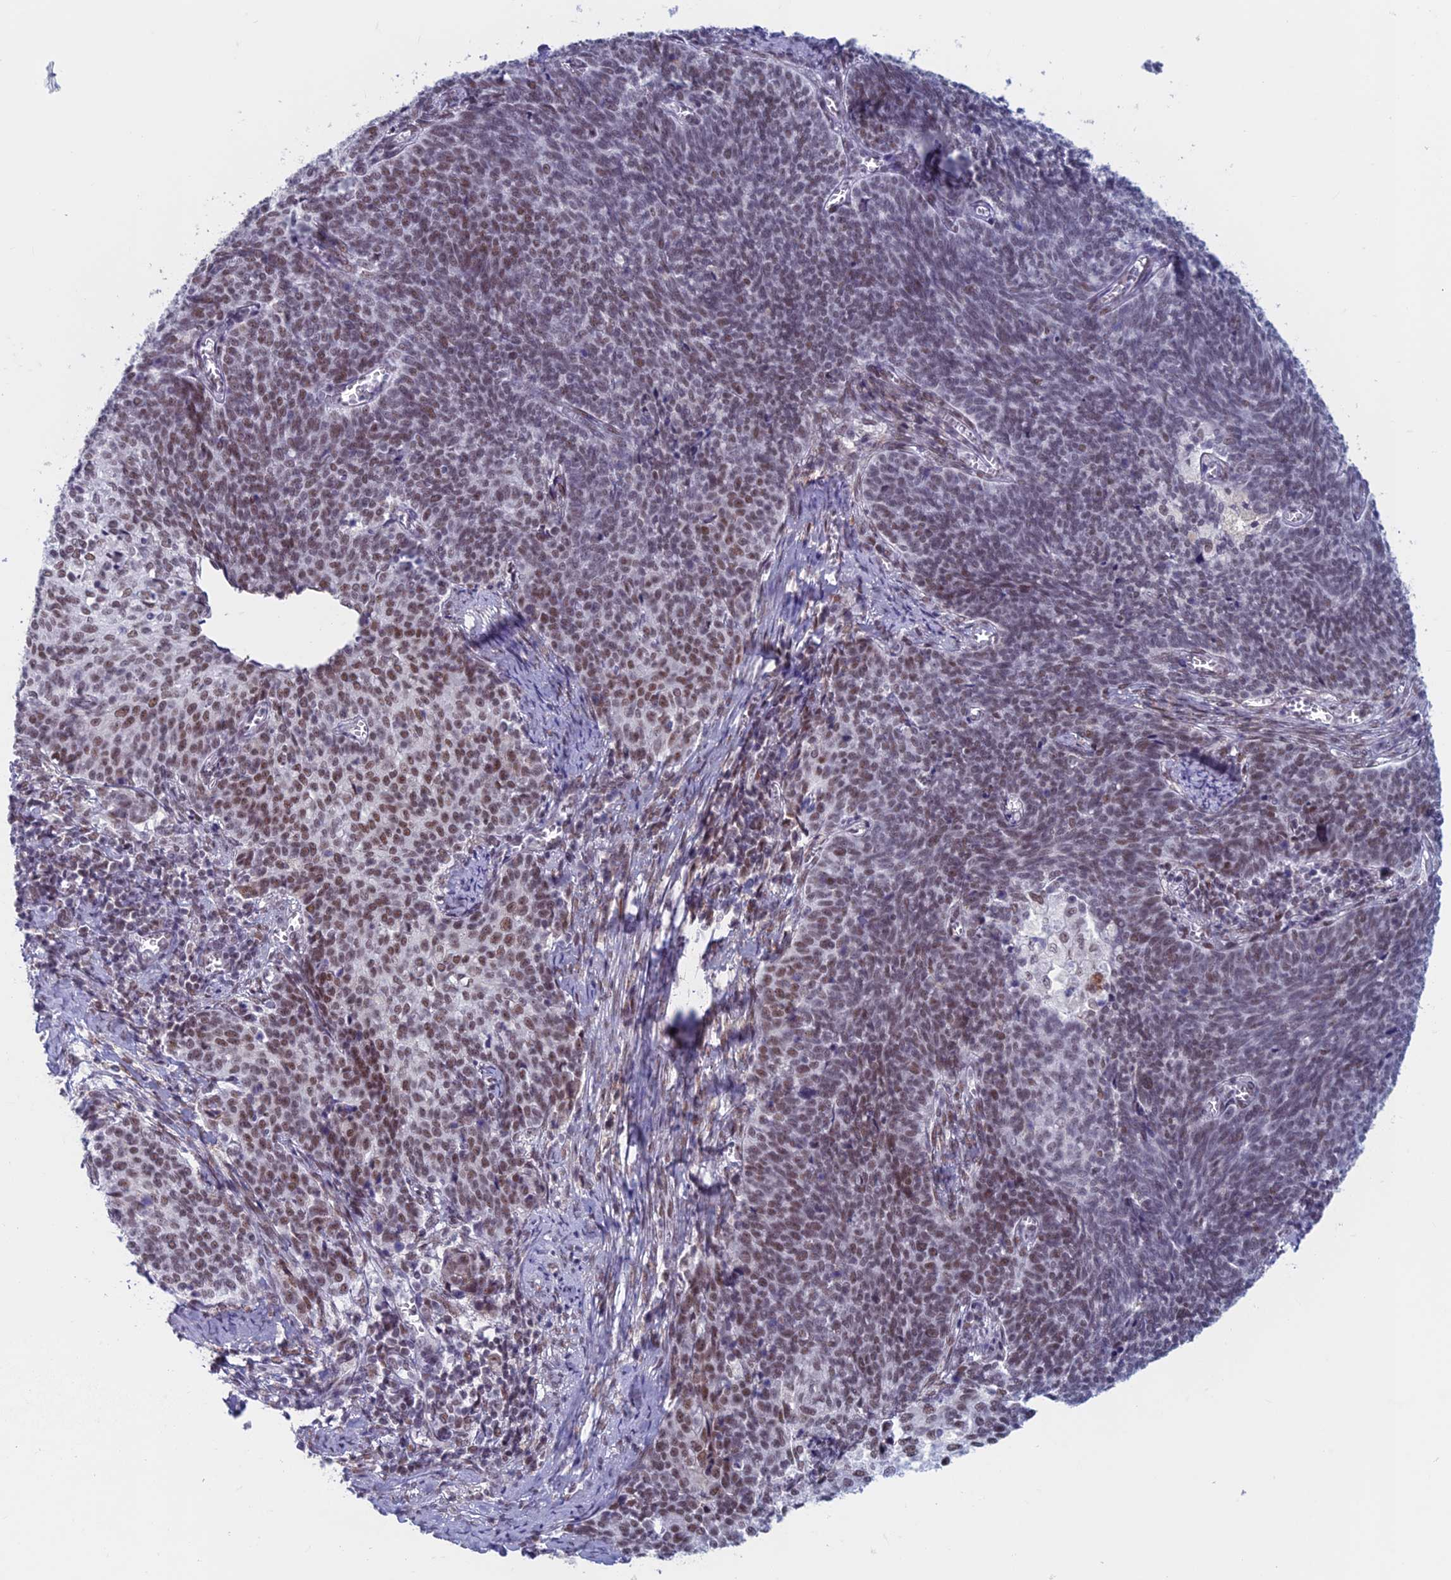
{"staining": {"intensity": "moderate", "quantity": "25%-75%", "location": "nuclear"}, "tissue": "cervical cancer", "cell_type": "Tumor cells", "image_type": "cancer", "snomed": [{"axis": "morphology", "description": "Squamous cell carcinoma, NOS"}, {"axis": "topography", "description": "Cervix"}], "caption": "This is an image of immunohistochemistry (IHC) staining of cervical cancer (squamous cell carcinoma), which shows moderate staining in the nuclear of tumor cells.", "gene": "ASH2L", "patient": {"sex": "female", "age": 39}}